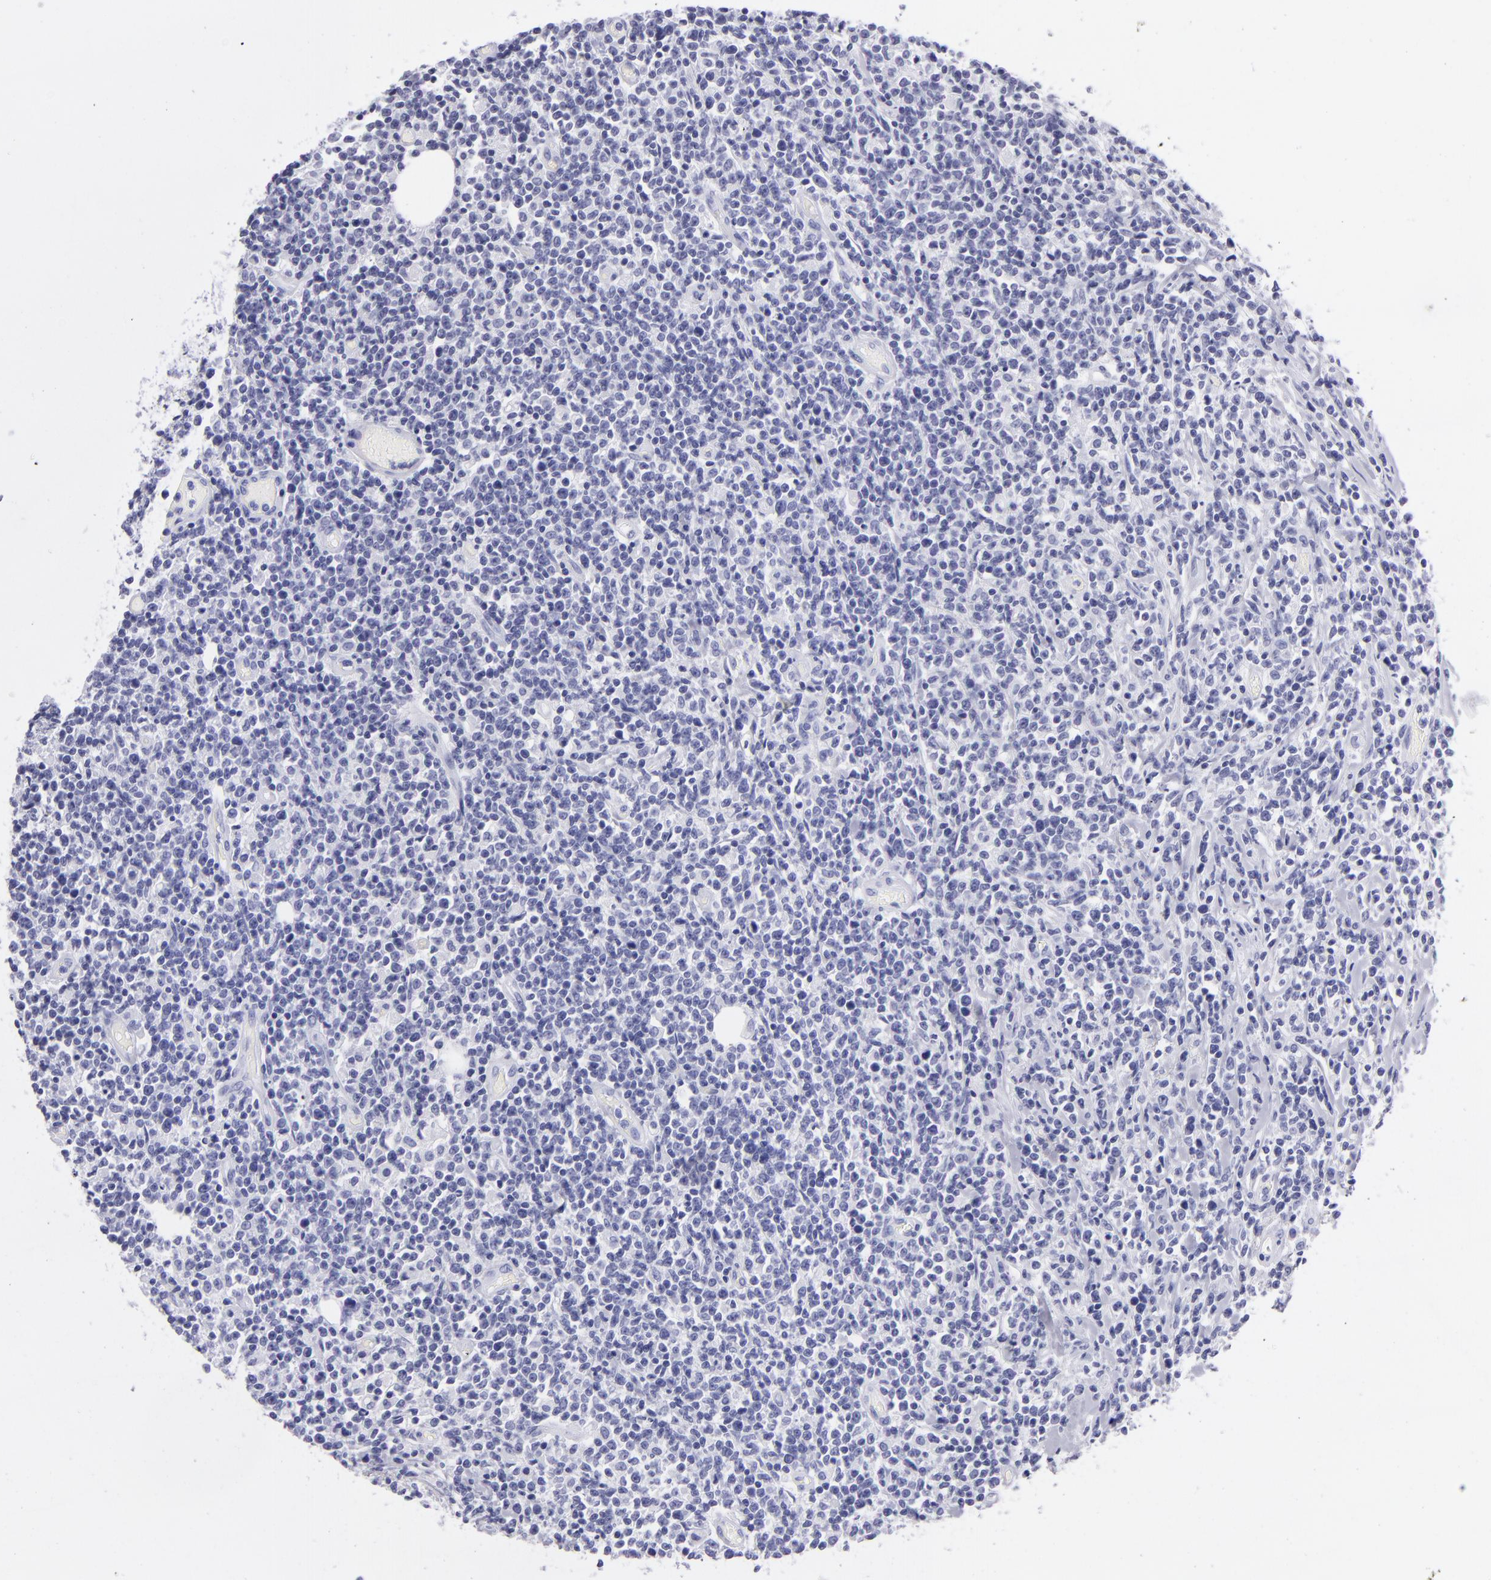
{"staining": {"intensity": "negative", "quantity": "none", "location": "none"}, "tissue": "lymphoma", "cell_type": "Tumor cells", "image_type": "cancer", "snomed": [{"axis": "morphology", "description": "Malignant lymphoma, non-Hodgkin's type, High grade"}, {"axis": "topography", "description": "Colon"}], "caption": "The micrograph demonstrates no staining of tumor cells in malignant lymphoma, non-Hodgkin's type (high-grade).", "gene": "PVALB", "patient": {"sex": "male", "age": 82}}